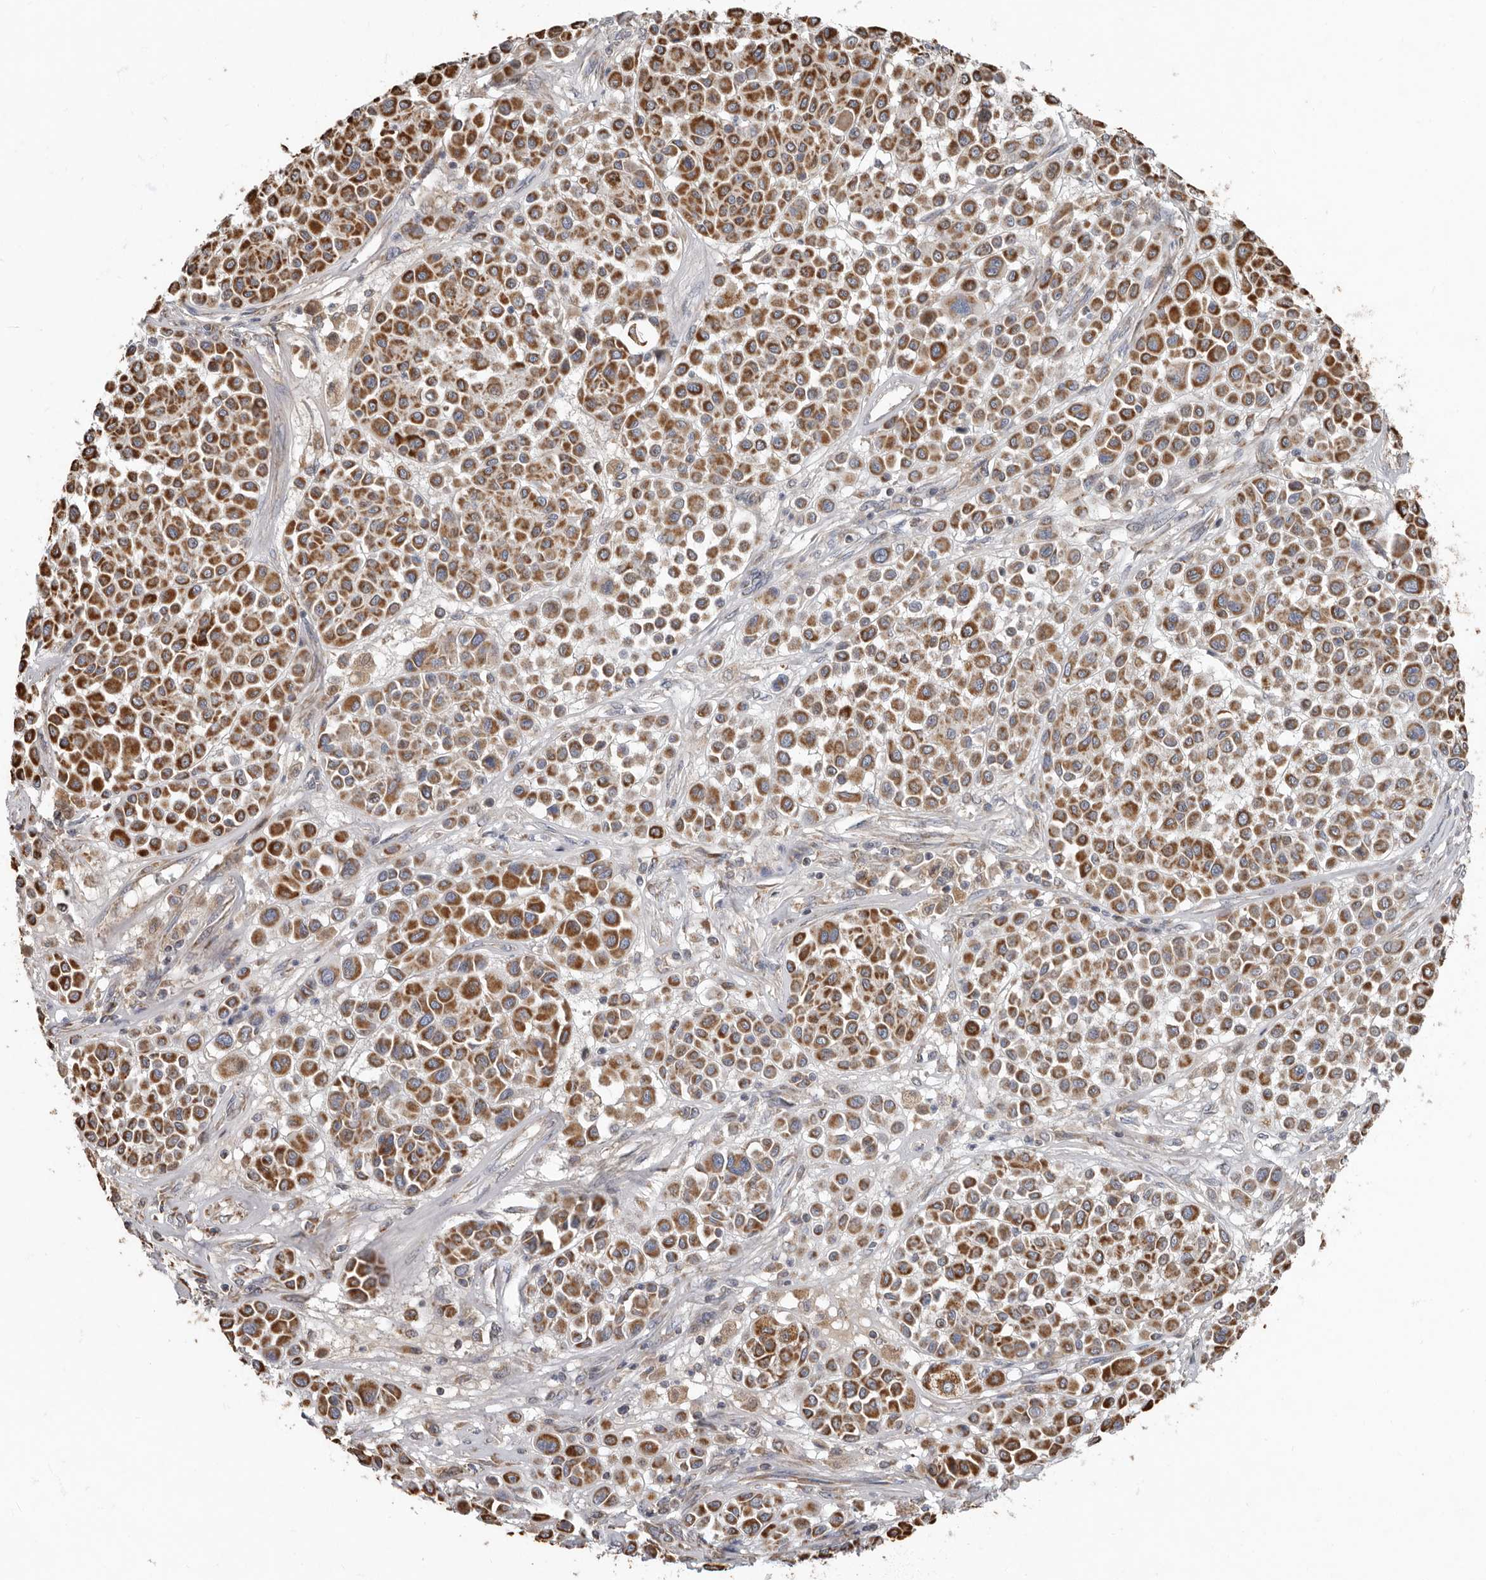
{"staining": {"intensity": "strong", "quantity": ">75%", "location": "cytoplasmic/membranous"}, "tissue": "melanoma", "cell_type": "Tumor cells", "image_type": "cancer", "snomed": [{"axis": "morphology", "description": "Malignant melanoma, Metastatic site"}, {"axis": "topography", "description": "Soft tissue"}], "caption": "Tumor cells demonstrate high levels of strong cytoplasmic/membranous staining in approximately >75% of cells in melanoma.", "gene": "KIF26B", "patient": {"sex": "male", "age": 41}}